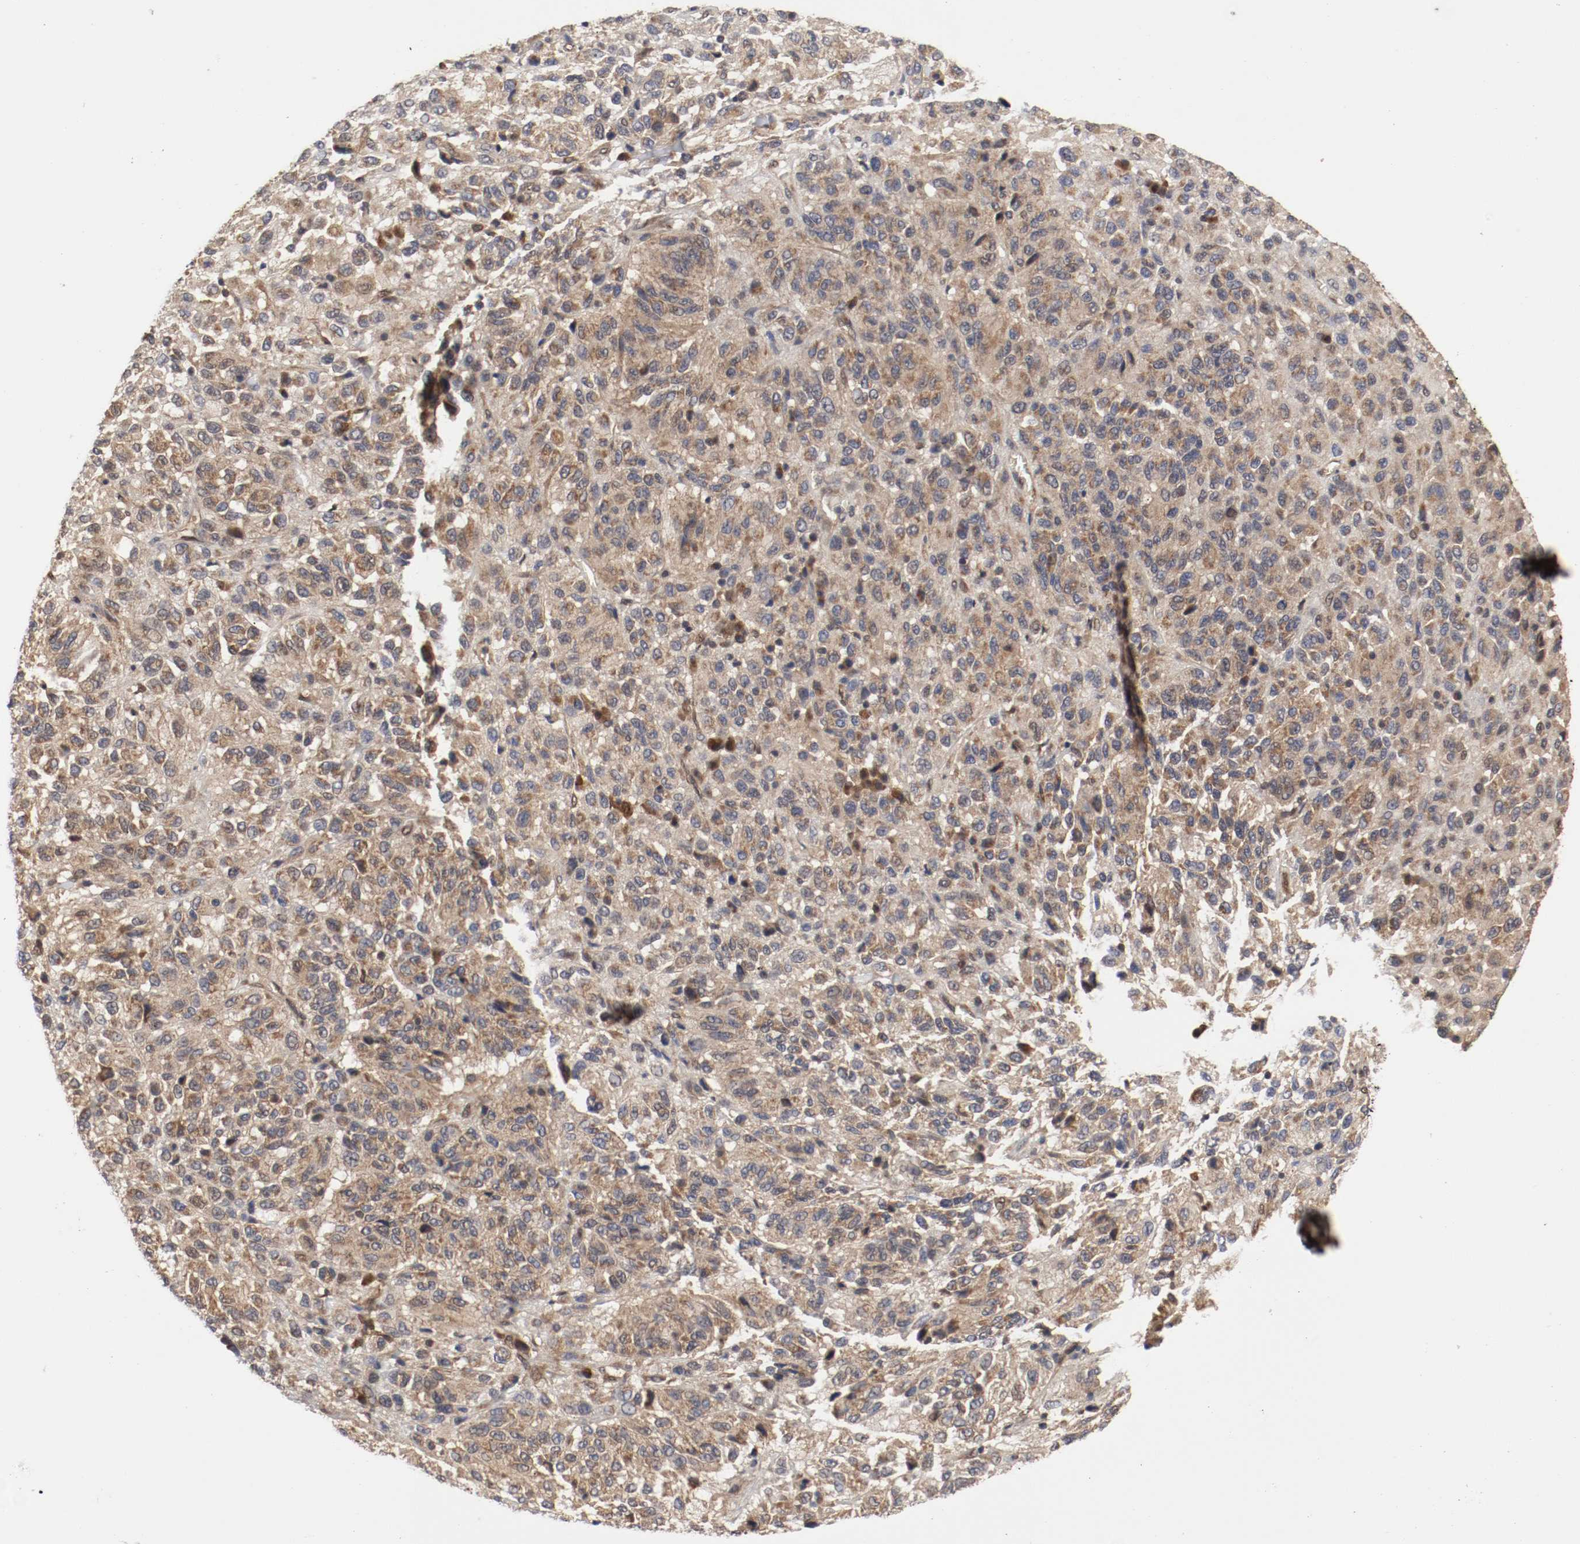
{"staining": {"intensity": "moderate", "quantity": ">75%", "location": "cytoplasmic/membranous"}, "tissue": "melanoma", "cell_type": "Tumor cells", "image_type": "cancer", "snomed": [{"axis": "morphology", "description": "Malignant melanoma, Metastatic site"}, {"axis": "topography", "description": "Lung"}], "caption": "Immunohistochemical staining of human melanoma exhibits moderate cytoplasmic/membranous protein staining in approximately >75% of tumor cells.", "gene": "AFG3L2", "patient": {"sex": "male", "age": 64}}